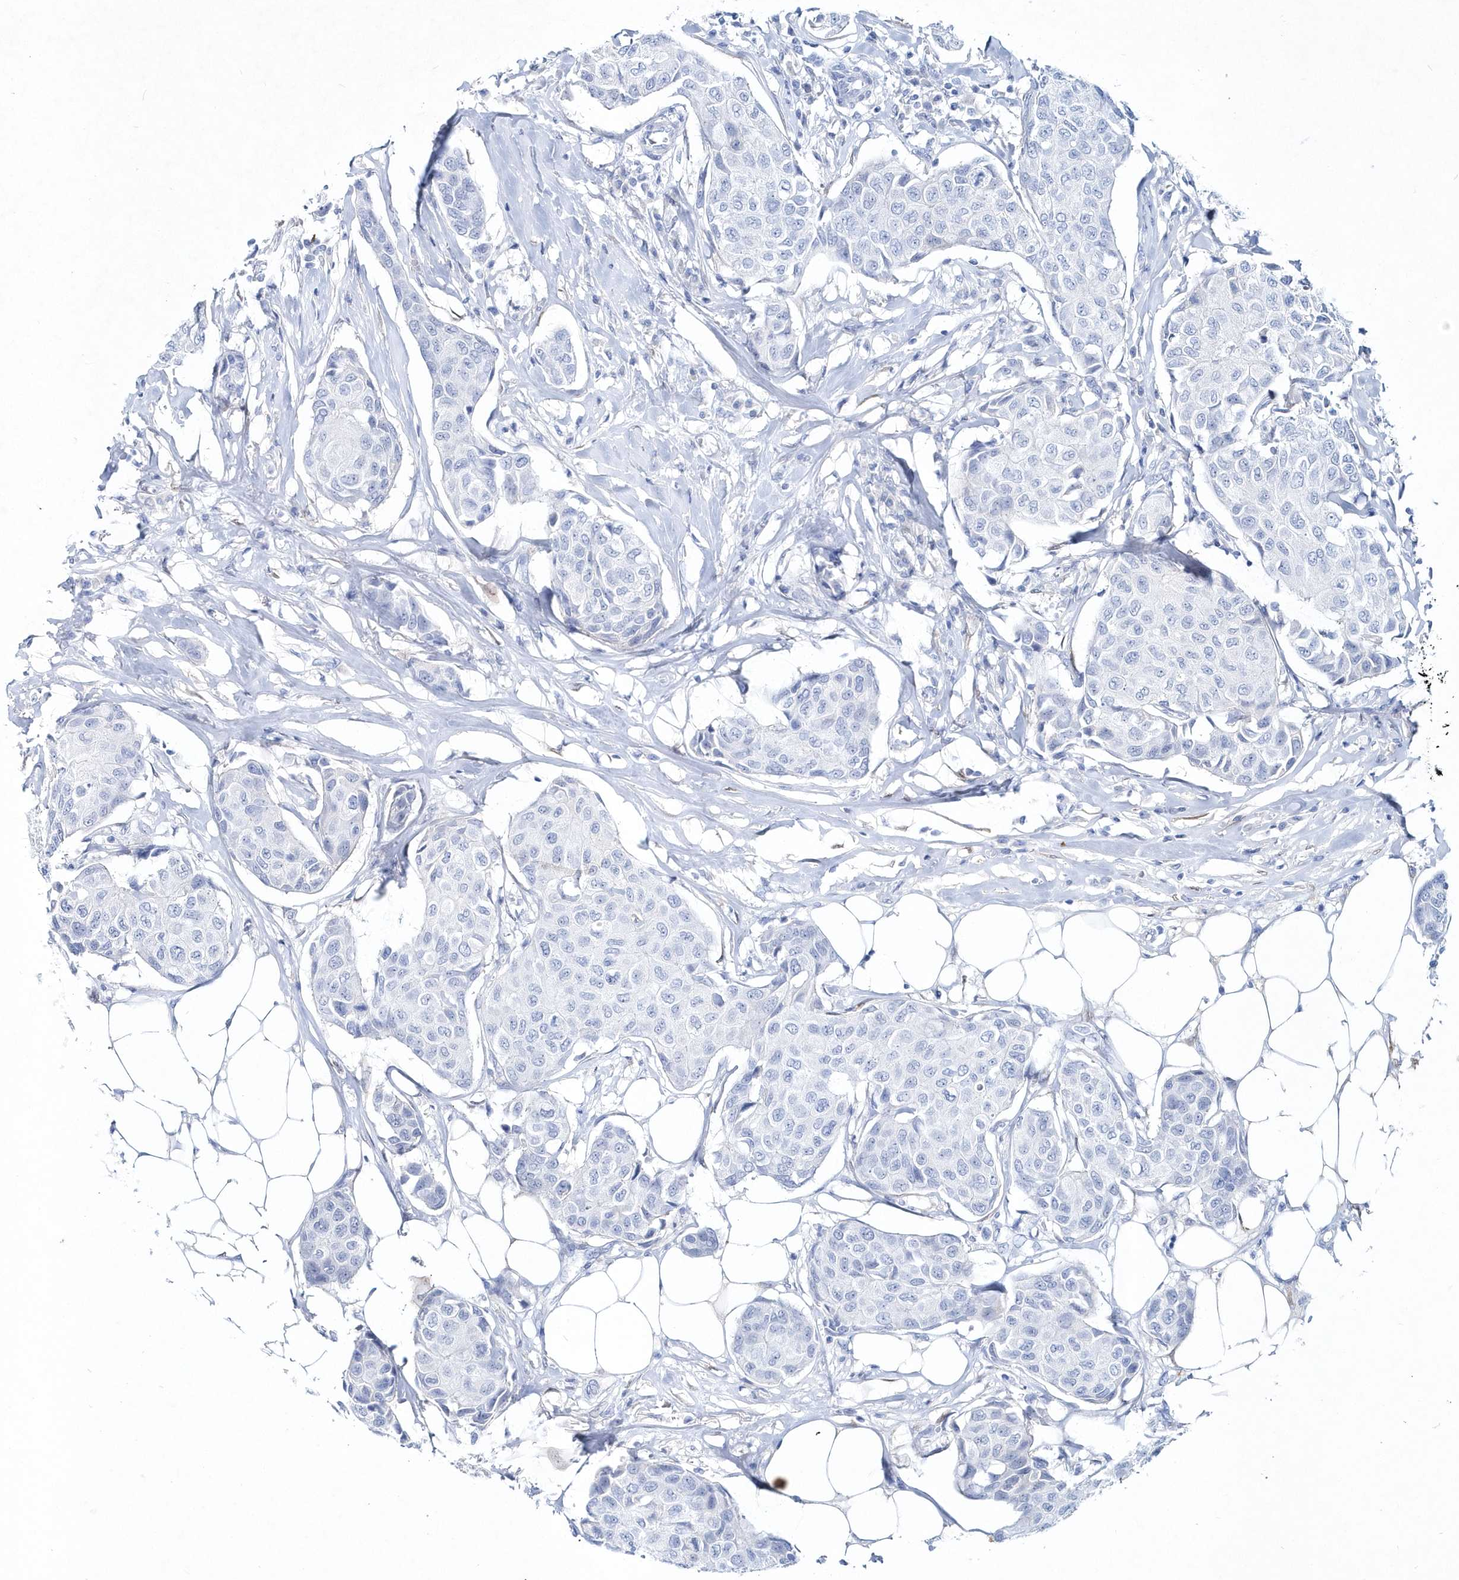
{"staining": {"intensity": "negative", "quantity": "none", "location": "none"}, "tissue": "breast cancer", "cell_type": "Tumor cells", "image_type": "cancer", "snomed": [{"axis": "morphology", "description": "Duct carcinoma"}, {"axis": "topography", "description": "Breast"}], "caption": "Immunohistochemistry micrograph of neoplastic tissue: human breast infiltrating ductal carcinoma stained with DAB (3,3'-diaminobenzidine) demonstrates no significant protein positivity in tumor cells.", "gene": "SPINK7", "patient": {"sex": "female", "age": 80}}